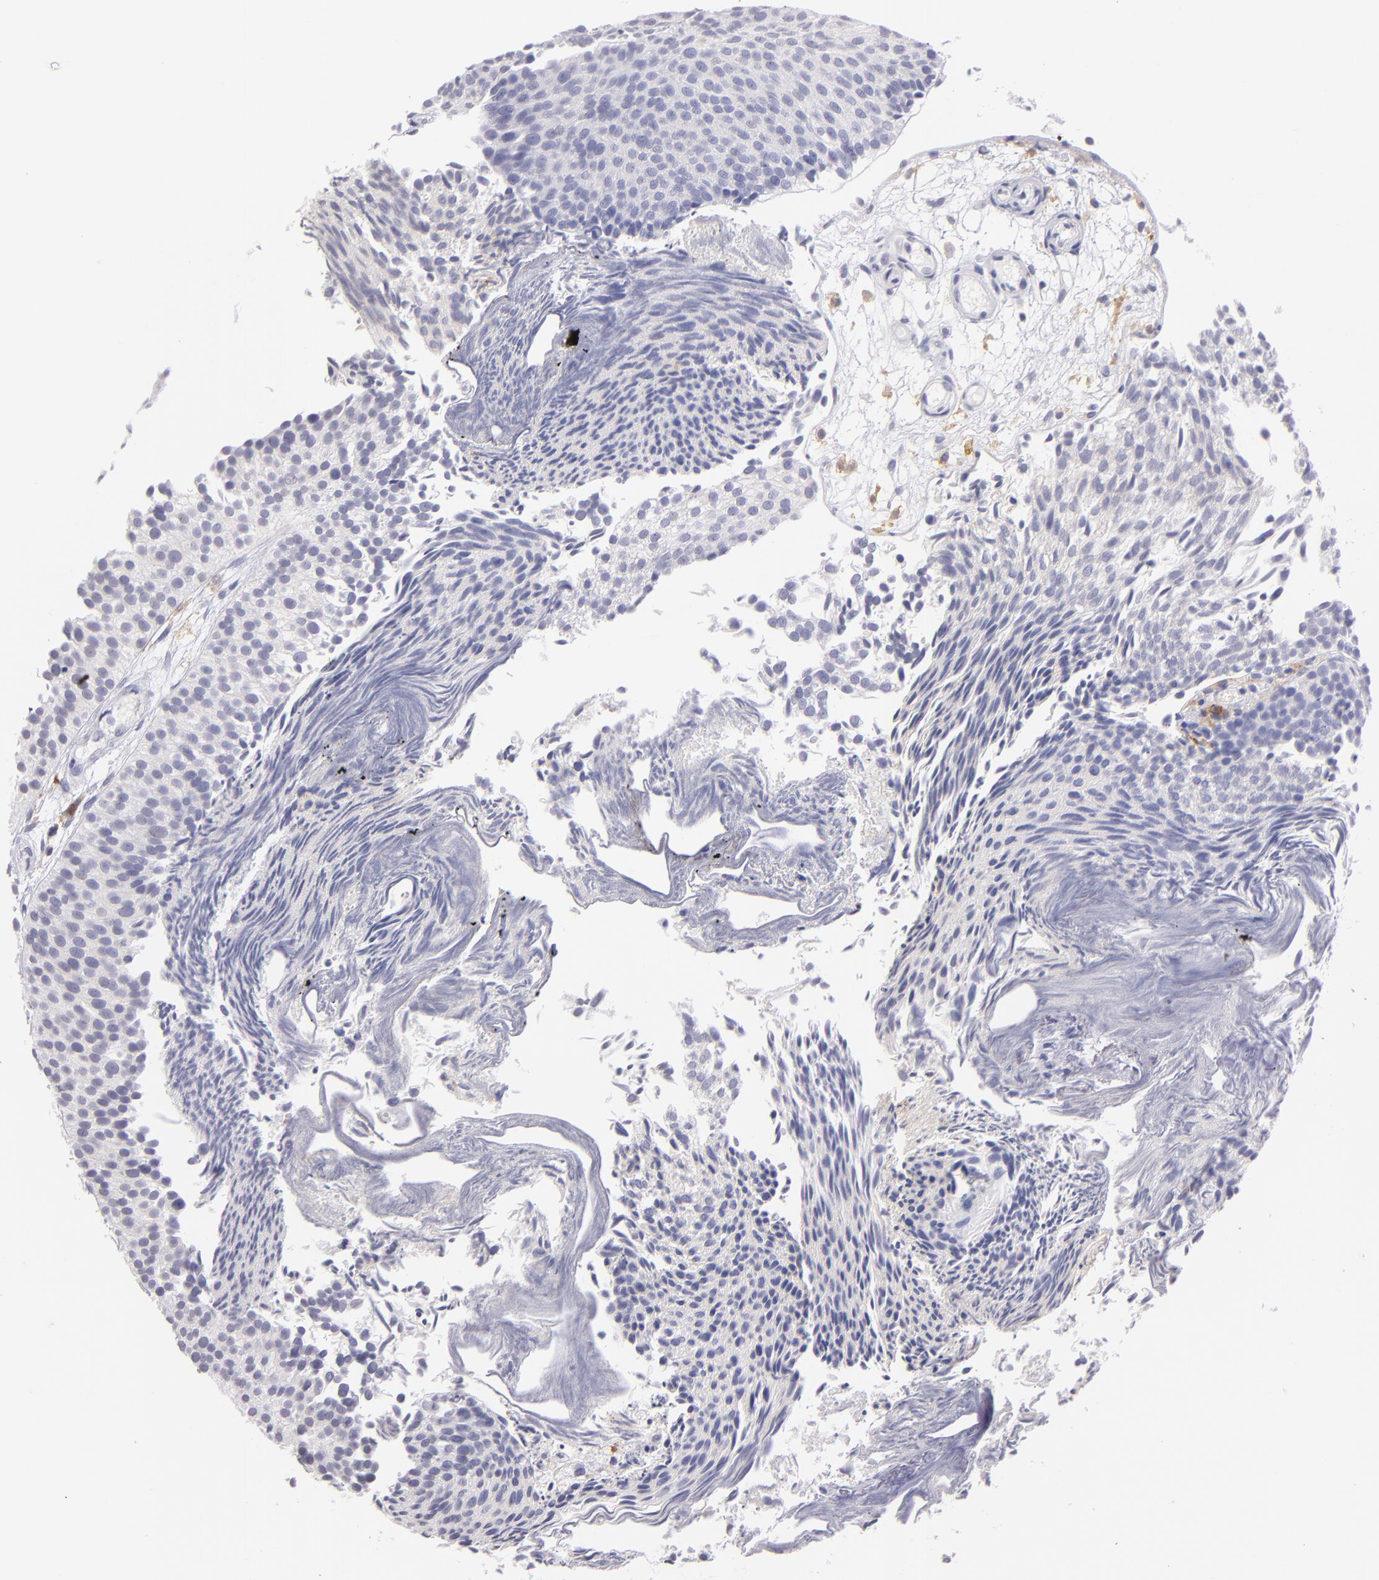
{"staining": {"intensity": "negative", "quantity": "none", "location": "none"}, "tissue": "urothelial cancer", "cell_type": "Tumor cells", "image_type": "cancer", "snomed": [{"axis": "morphology", "description": "Urothelial carcinoma, Low grade"}, {"axis": "topography", "description": "Urinary bladder"}], "caption": "High magnification brightfield microscopy of low-grade urothelial carcinoma stained with DAB (3,3'-diaminobenzidine) (brown) and counterstained with hematoxylin (blue): tumor cells show no significant expression.", "gene": "IL2RA", "patient": {"sex": "male", "age": 84}}